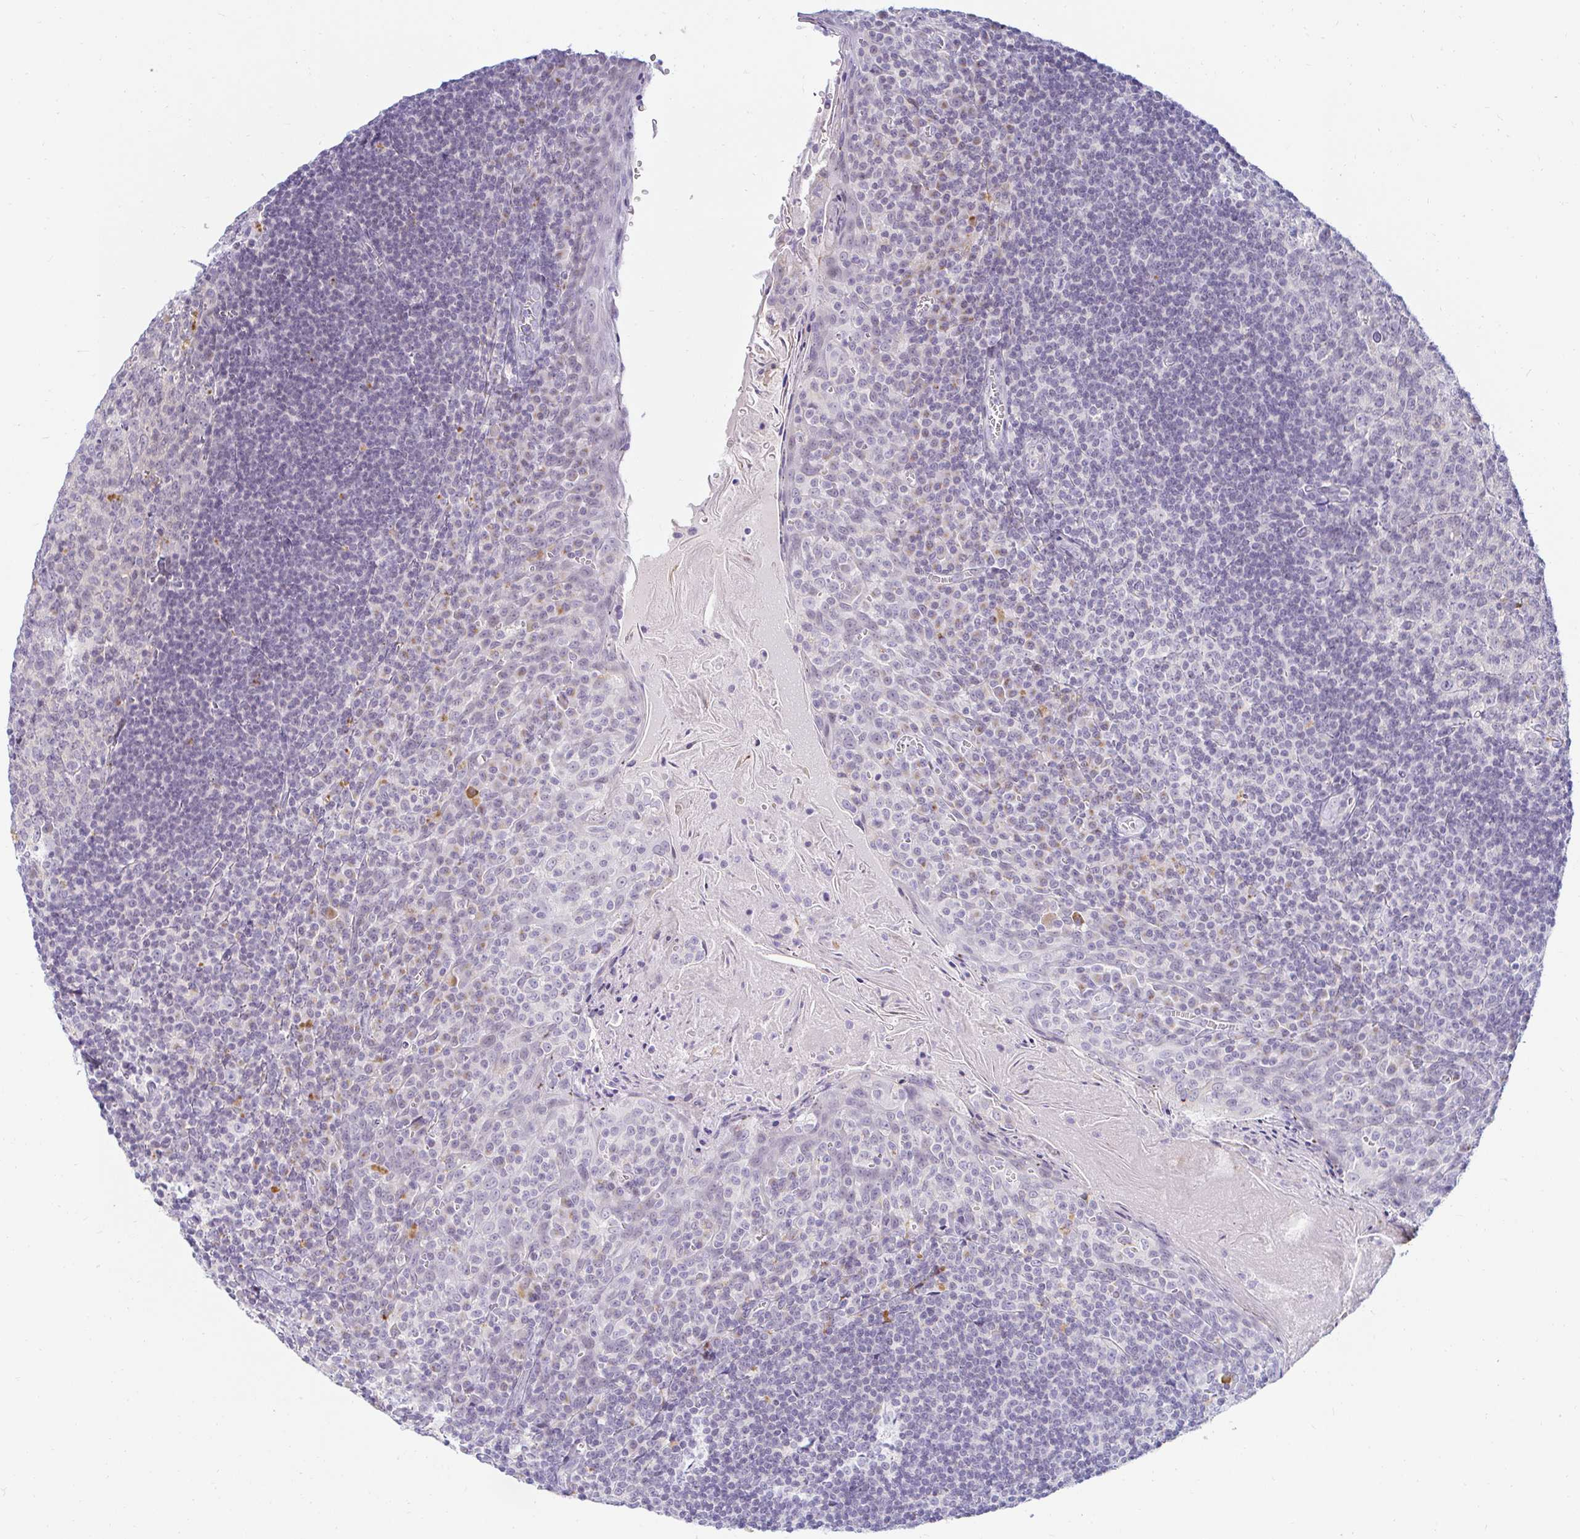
{"staining": {"intensity": "negative", "quantity": "none", "location": "none"}, "tissue": "tonsil", "cell_type": "Germinal center cells", "image_type": "normal", "snomed": [{"axis": "morphology", "description": "Normal tissue, NOS"}, {"axis": "topography", "description": "Tonsil"}], "caption": "DAB immunohistochemical staining of benign human tonsil shows no significant positivity in germinal center cells.", "gene": "OR51D1", "patient": {"sex": "male", "age": 27}}